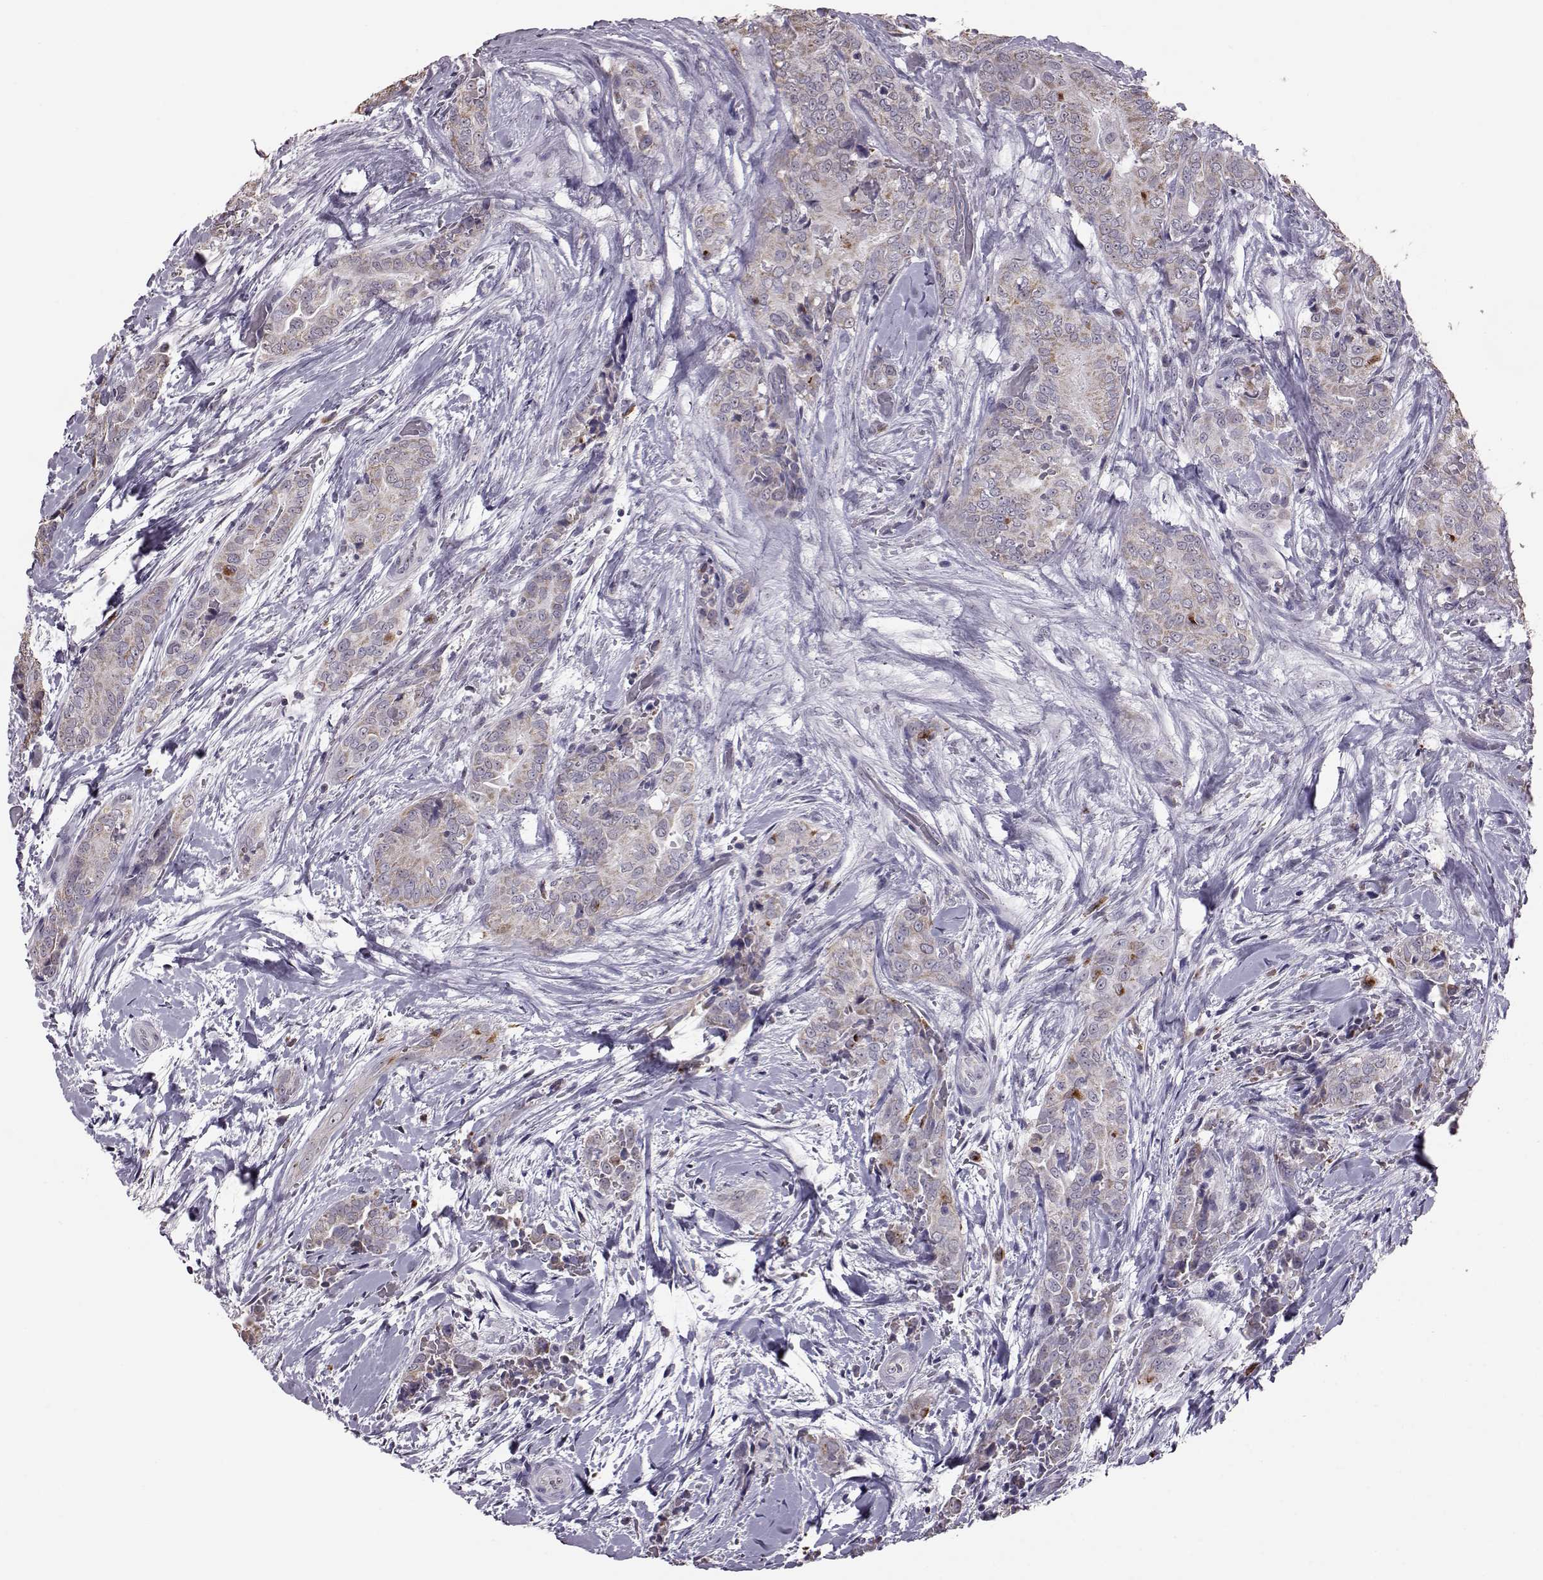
{"staining": {"intensity": "weak", "quantity": "25%-75%", "location": "cytoplasmic/membranous"}, "tissue": "thyroid cancer", "cell_type": "Tumor cells", "image_type": "cancer", "snomed": [{"axis": "morphology", "description": "Papillary adenocarcinoma, NOS"}, {"axis": "topography", "description": "Thyroid gland"}], "caption": "Brown immunohistochemical staining in human thyroid cancer exhibits weak cytoplasmic/membranous staining in about 25%-75% of tumor cells.", "gene": "ALDH3A1", "patient": {"sex": "male", "age": 61}}